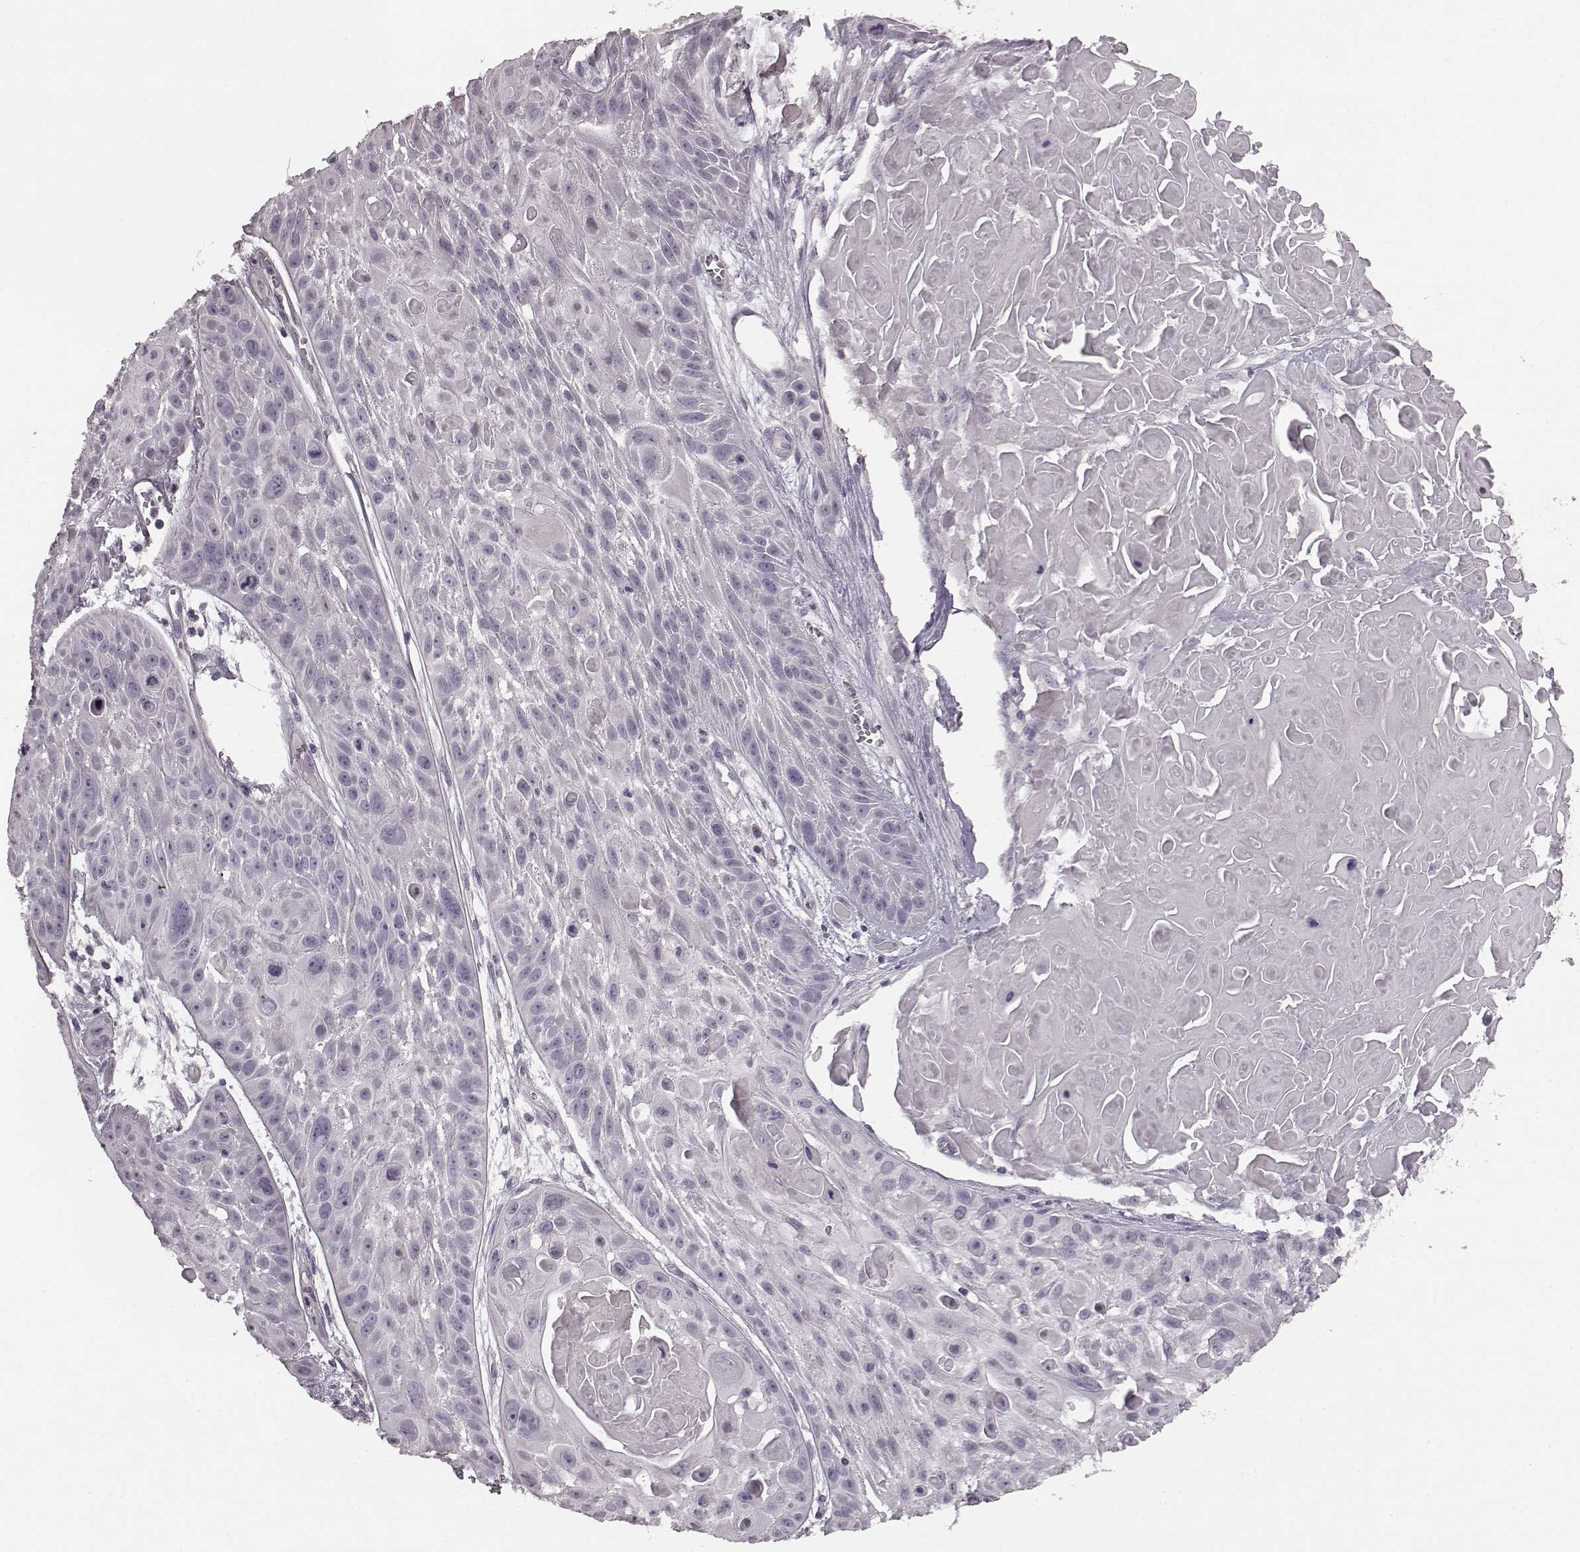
{"staining": {"intensity": "negative", "quantity": "none", "location": "none"}, "tissue": "skin cancer", "cell_type": "Tumor cells", "image_type": "cancer", "snomed": [{"axis": "morphology", "description": "Squamous cell carcinoma, NOS"}, {"axis": "topography", "description": "Skin"}, {"axis": "topography", "description": "Anal"}], "caption": "High power microscopy image of an immunohistochemistry histopathology image of skin squamous cell carcinoma, revealing no significant staining in tumor cells.", "gene": "RIT2", "patient": {"sex": "female", "age": 75}}